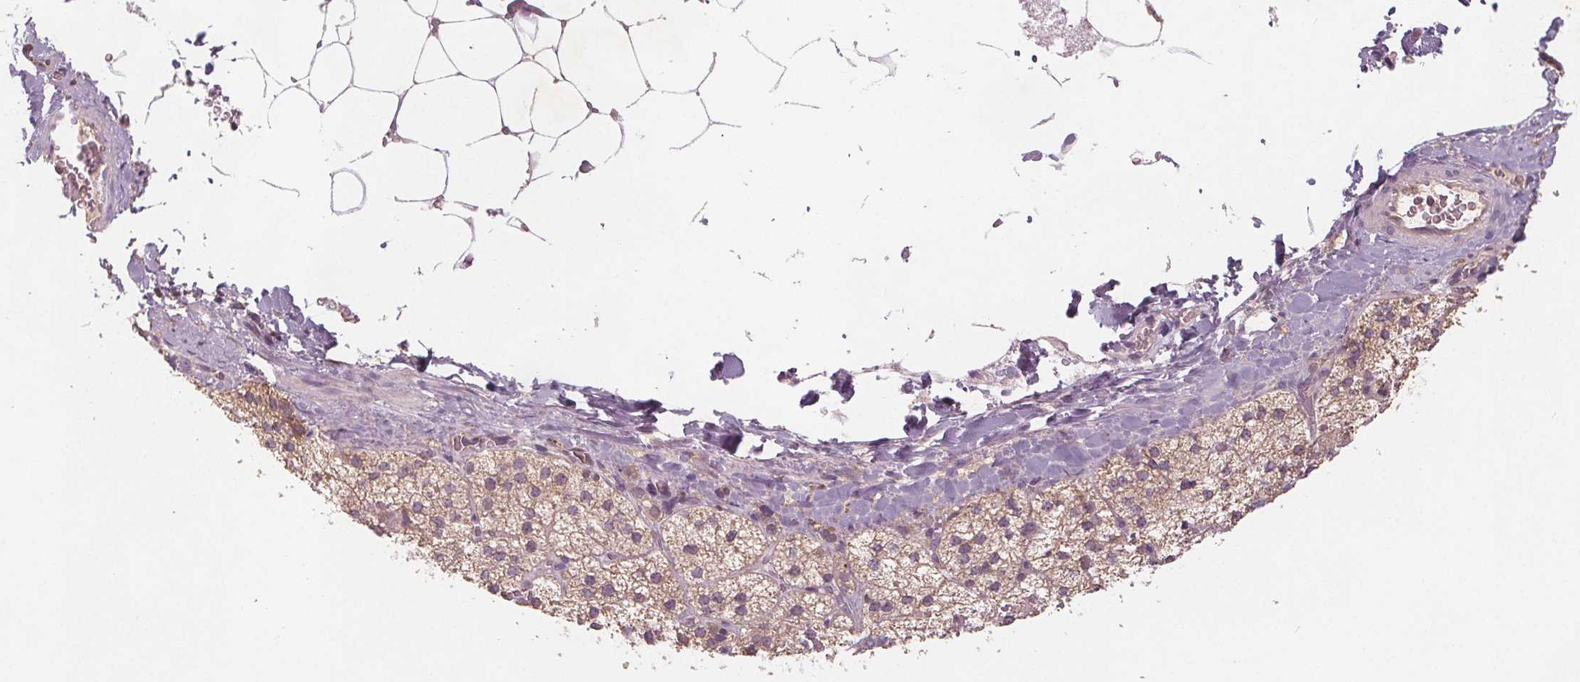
{"staining": {"intensity": "weak", "quantity": "25%-75%", "location": "cytoplasmic/membranous"}, "tissue": "adrenal gland", "cell_type": "Glandular cells", "image_type": "normal", "snomed": [{"axis": "morphology", "description": "Normal tissue, NOS"}, {"axis": "topography", "description": "Adrenal gland"}], "caption": "Immunohistochemical staining of unremarkable human adrenal gland shows 25%-75% levels of weak cytoplasmic/membranous protein expression in approximately 25%-75% of glandular cells.", "gene": "TMEM80", "patient": {"sex": "male", "age": 53}}